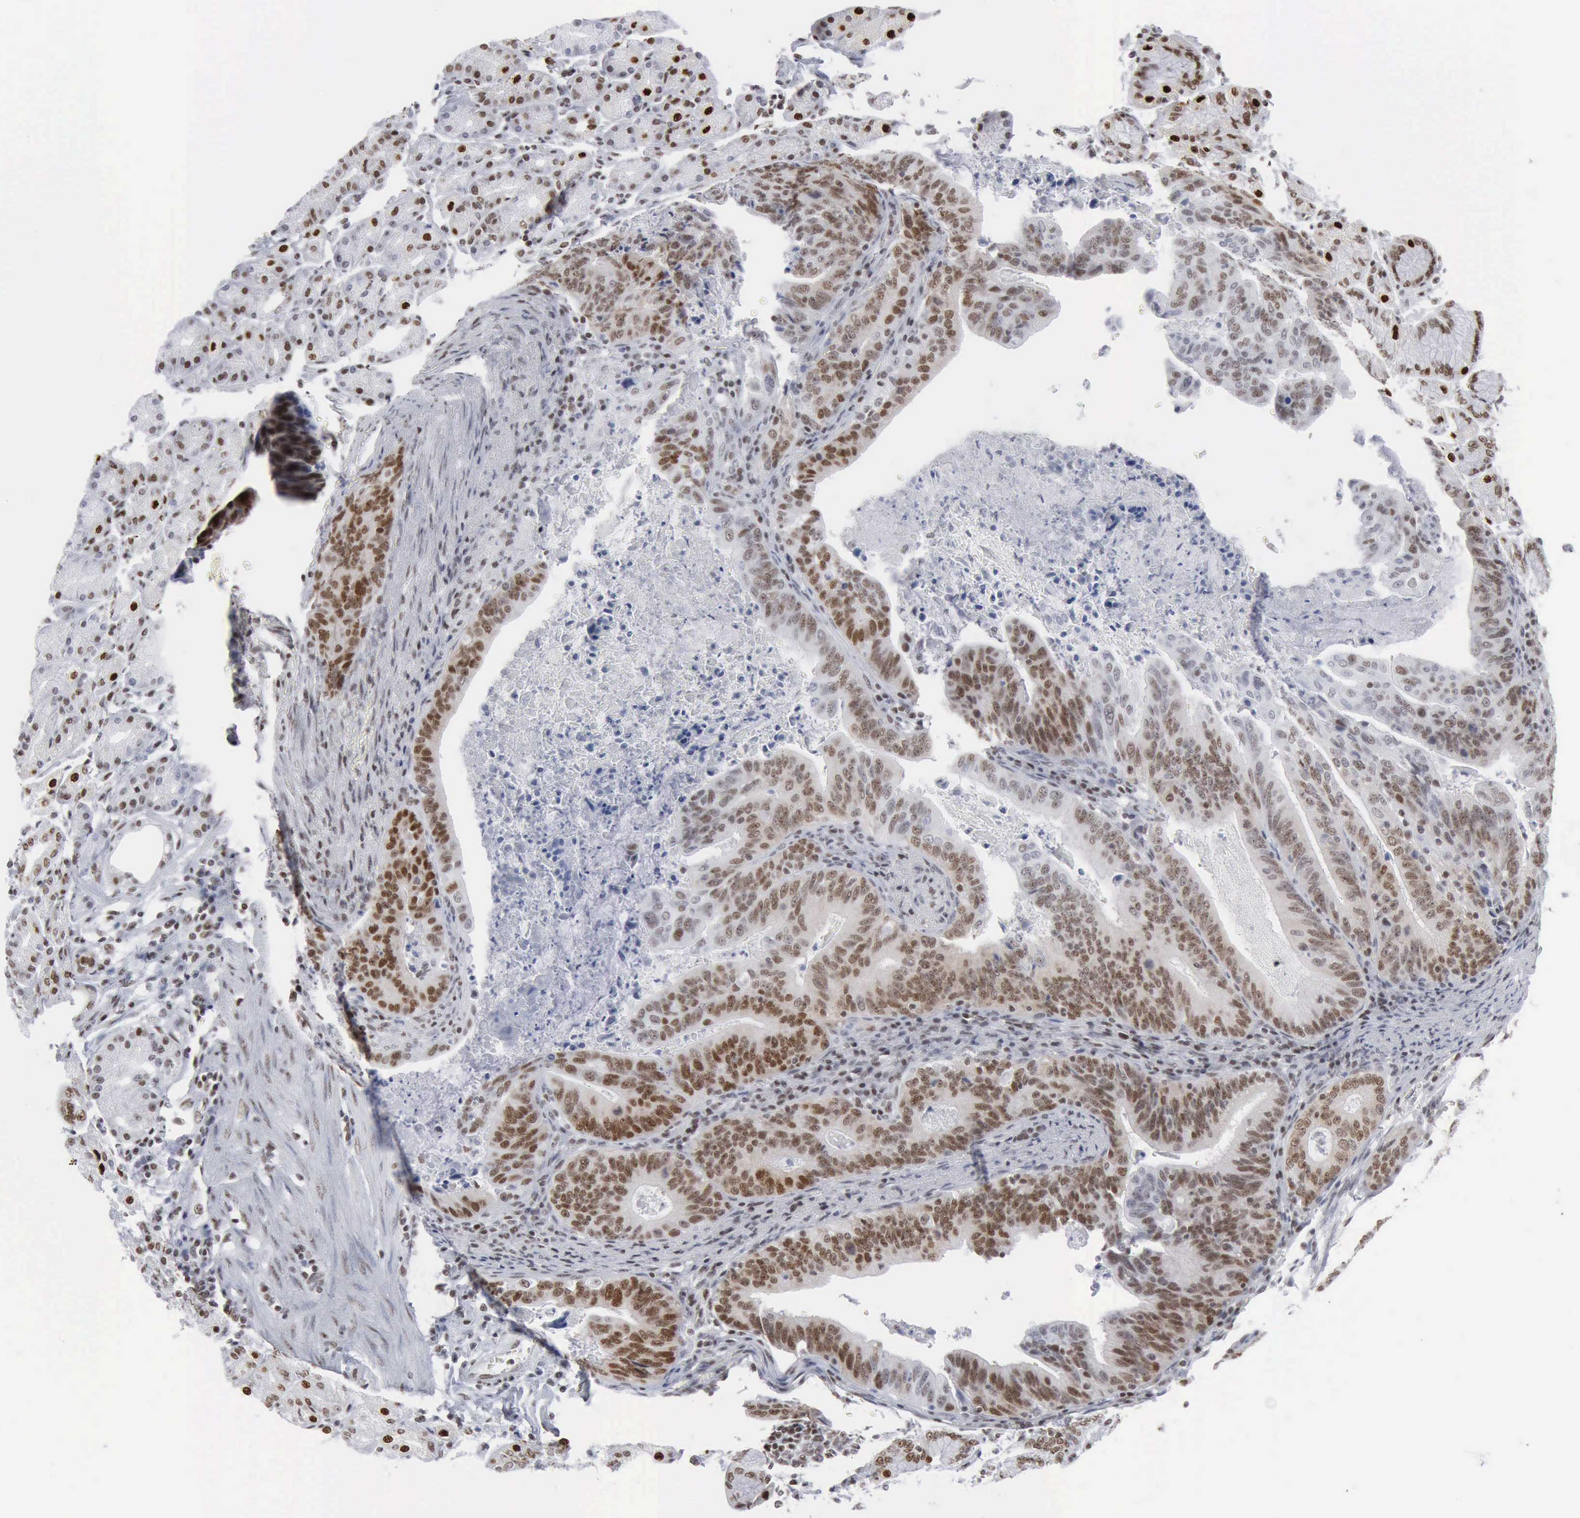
{"staining": {"intensity": "moderate", "quantity": ">75%", "location": "nuclear"}, "tissue": "stomach cancer", "cell_type": "Tumor cells", "image_type": "cancer", "snomed": [{"axis": "morphology", "description": "Adenocarcinoma, NOS"}, {"axis": "topography", "description": "Stomach, upper"}], "caption": "Human stomach adenocarcinoma stained with a protein marker demonstrates moderate staining in tumor cells.", "gene": "XPA", "patient": {"sex": "female", "age": 50}}